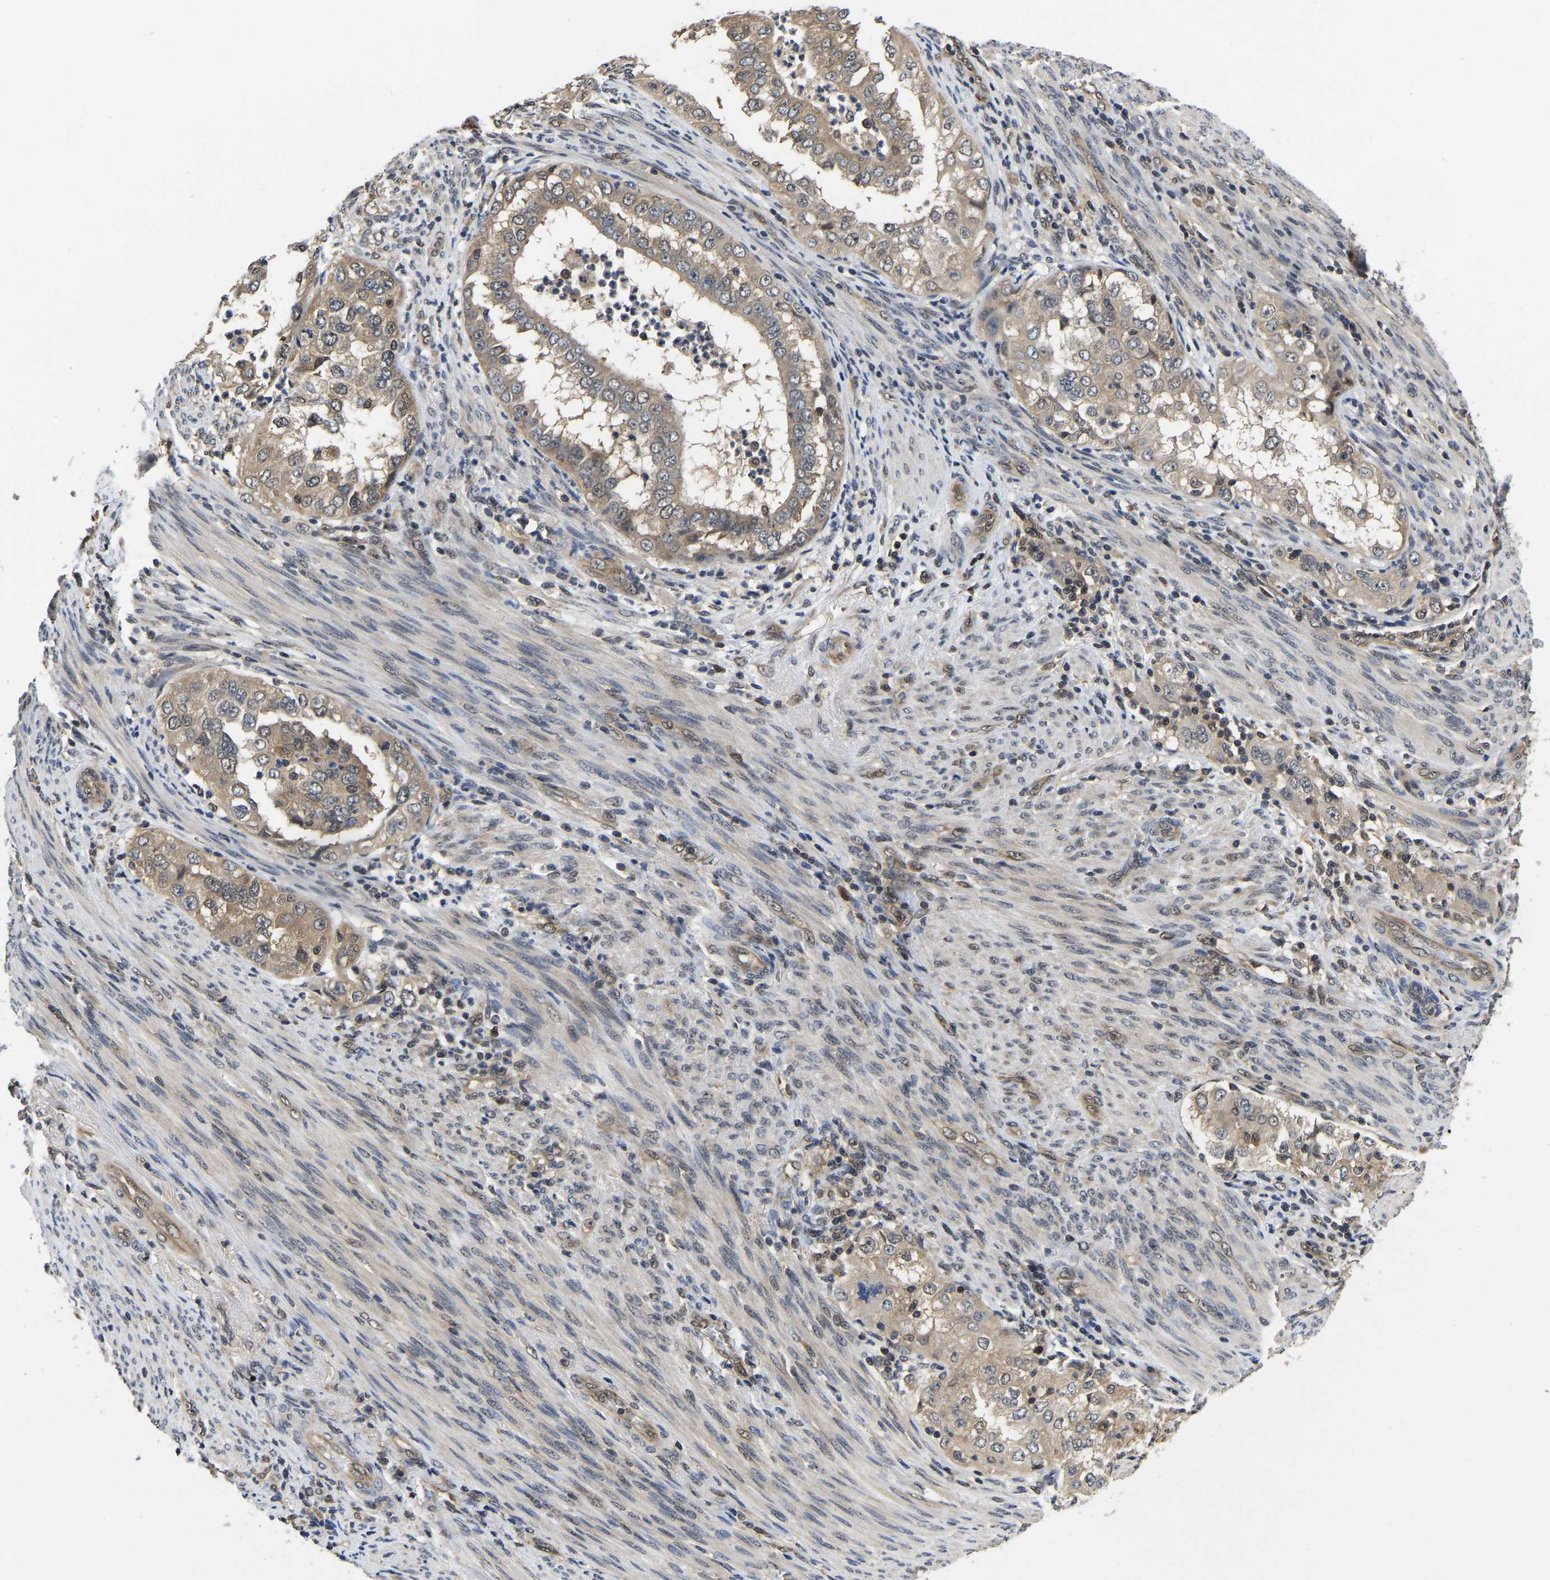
{"staining": {"intensity": "weak", "quantity": ">75%", "location": "cytoplasmic/membranous"}, "tissue": "endometrial cancer", "cell_type": "Tumor cells", "image_type": "cancer", "snomed": [{"axis": "morphology", "description": "Adenocarcinoma, NOS"}, {"axis": "topography", "description": "Endometrium"}], "caption": "Weak cytoplasmic/membranous positivity for a protein is identified in about >75% of tumor cells of endometrial adenocarcinoma using immunohistochemistry (IHC).", "gene": "MCOLN2", "patient": {"sex": "female", "age": 85}}